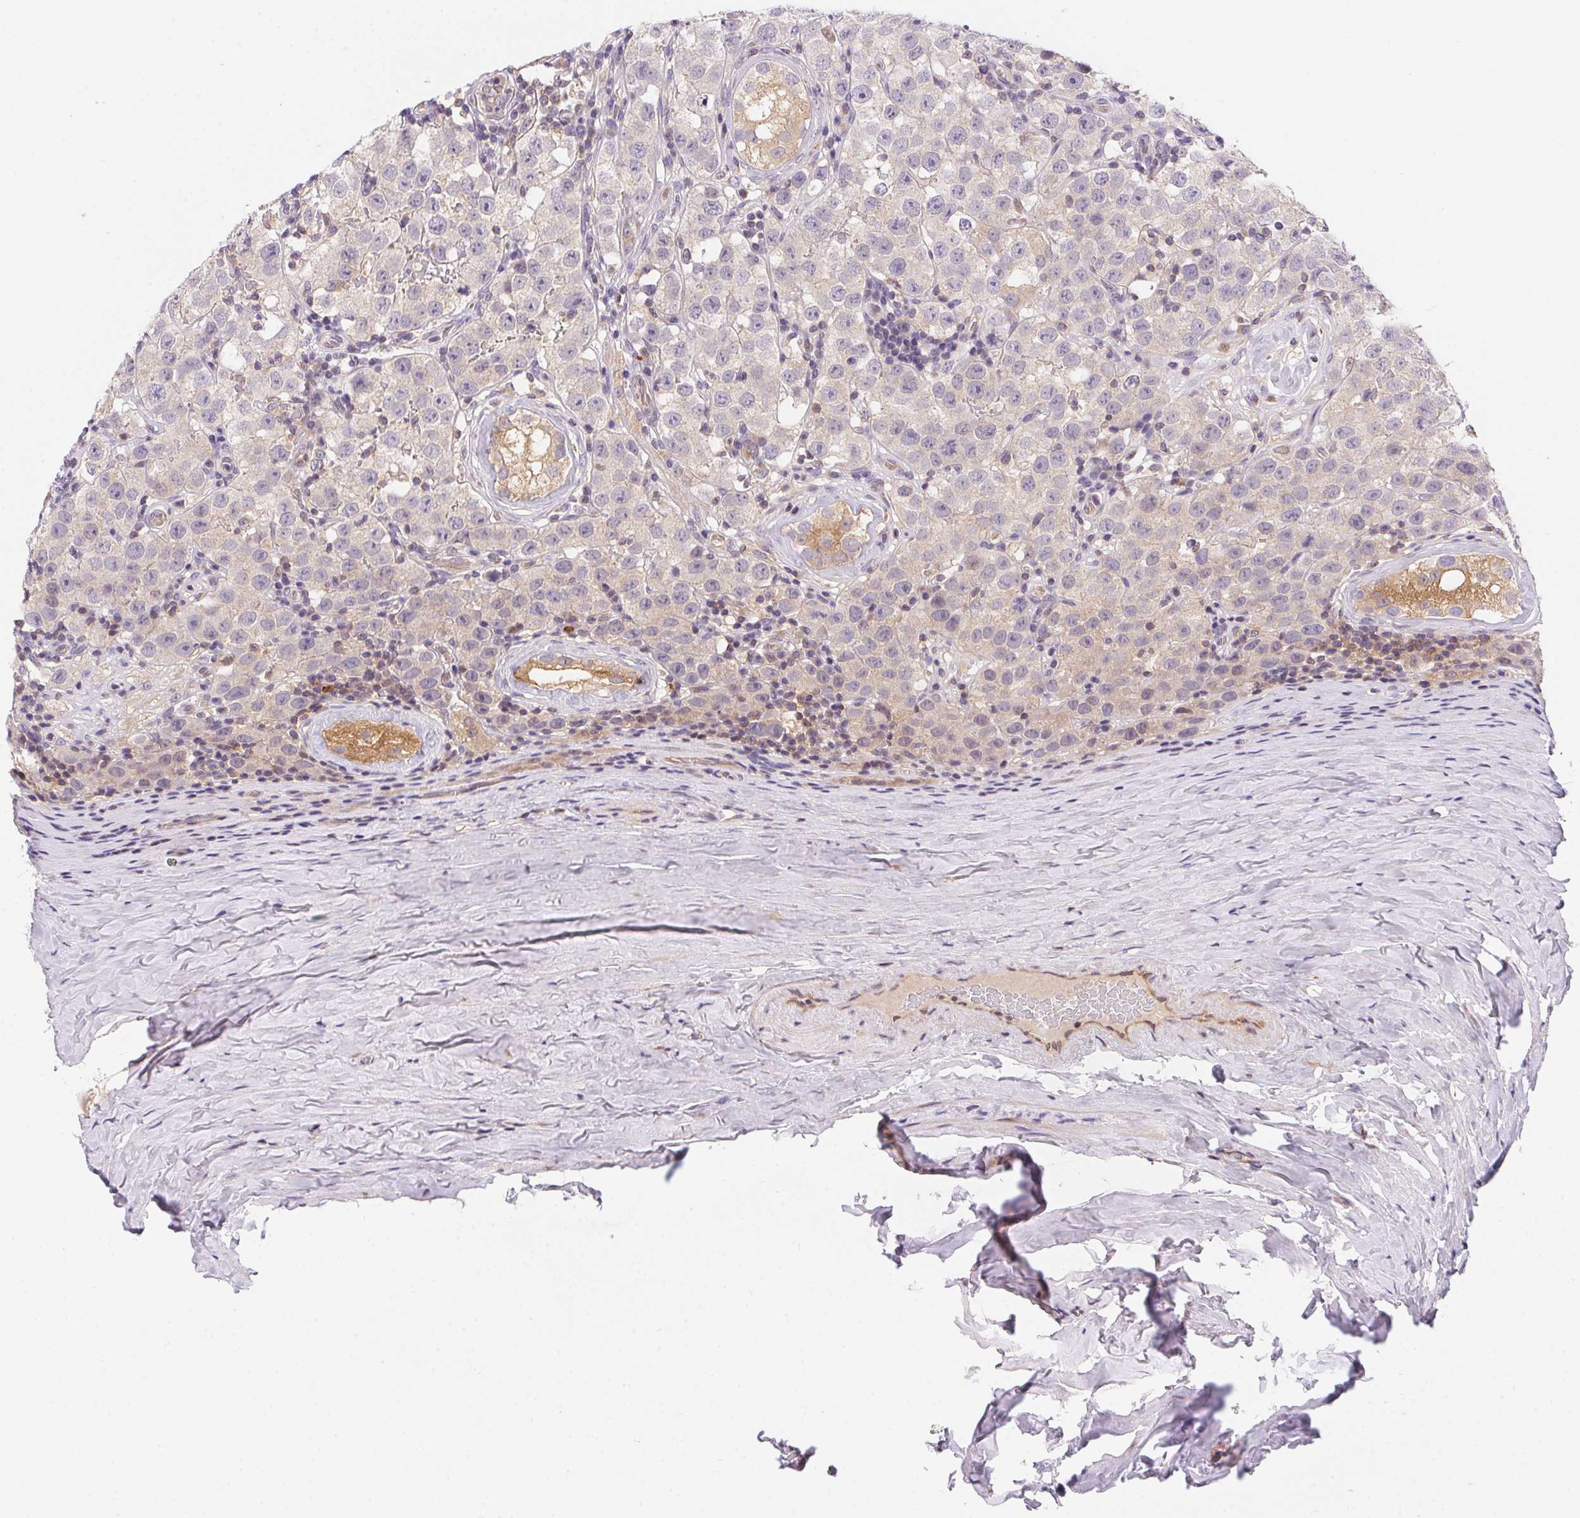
{"staining": {"intensity": "negative", "quantity": "none", "location": "none"}, "tissue": "testis cancer", "cell_type": "Tumor cells", "image_type": "cancer", "snomed": [{"axis": "morphology", "description": "Seminoma, NOS"}, {"axis": "topography", "description": "Testis"}], "caption": "The immunohistochemistry histopathology image has no significant positivity in tumor cells of testis cancer tissue.", "gene": "PRKAA1", "patient": {"sex": "male", "age": 34}}